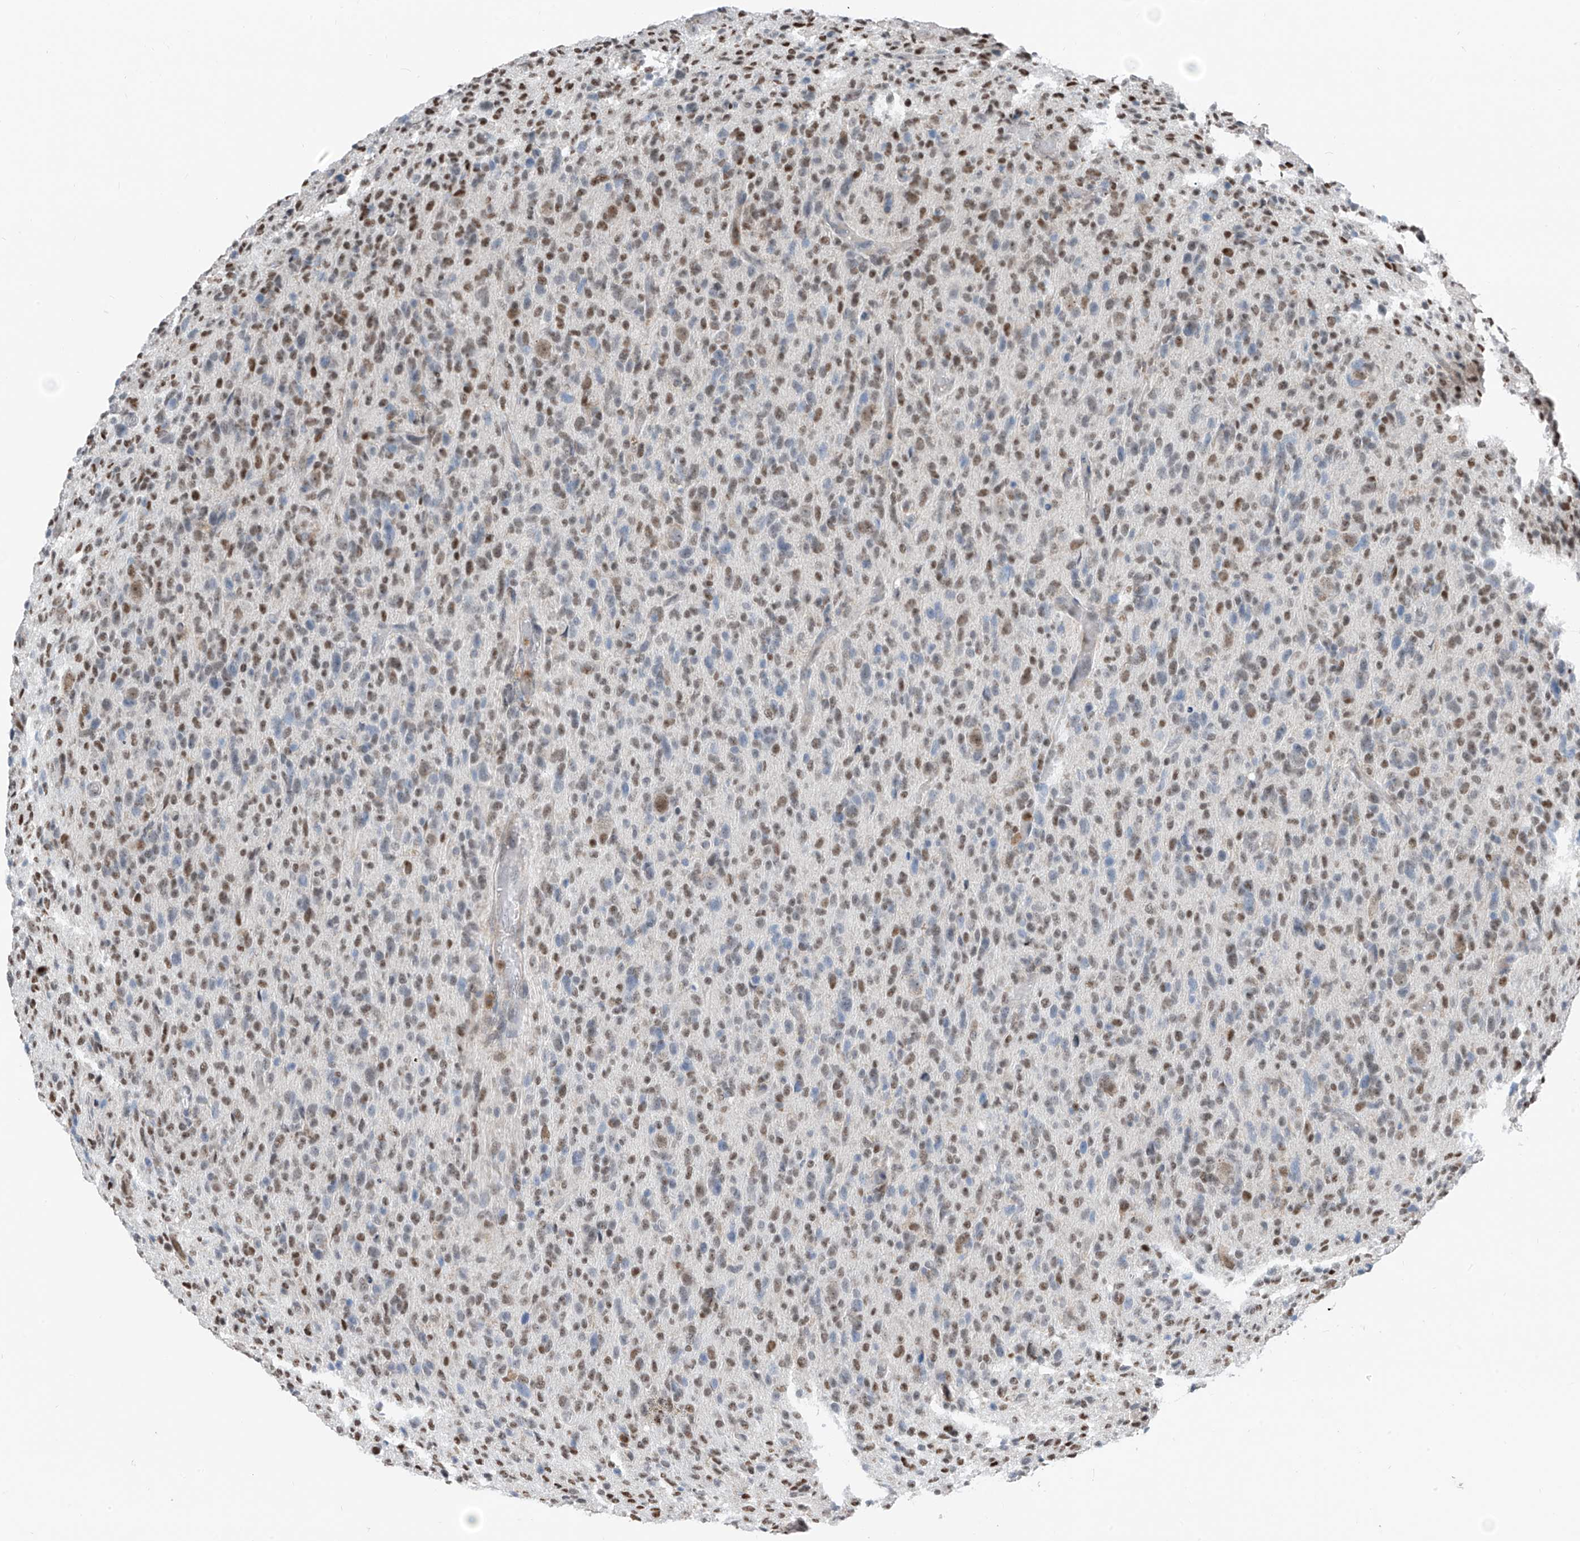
{"staining": {"intensity": "moderate", "quantity": "25%-75%", "location": "nuclear"}, "tissue": "glioma", "cell_type": "Tumor cells", "image_type": "cancer", "snomed": [{"axis": "morphology", "description": "Glioma, malignant, High grade"}, {"axis": "topography", "description": "Brain"}], "caption": "Approximately 25%-75% of tumor cells in human malignant glioma (high-grade) display moderate nuclear protein positivity as visualized by brown immunohistochemical staining.", "gene": "RBP7", "patient": {"sex": "female", "age": 57}}